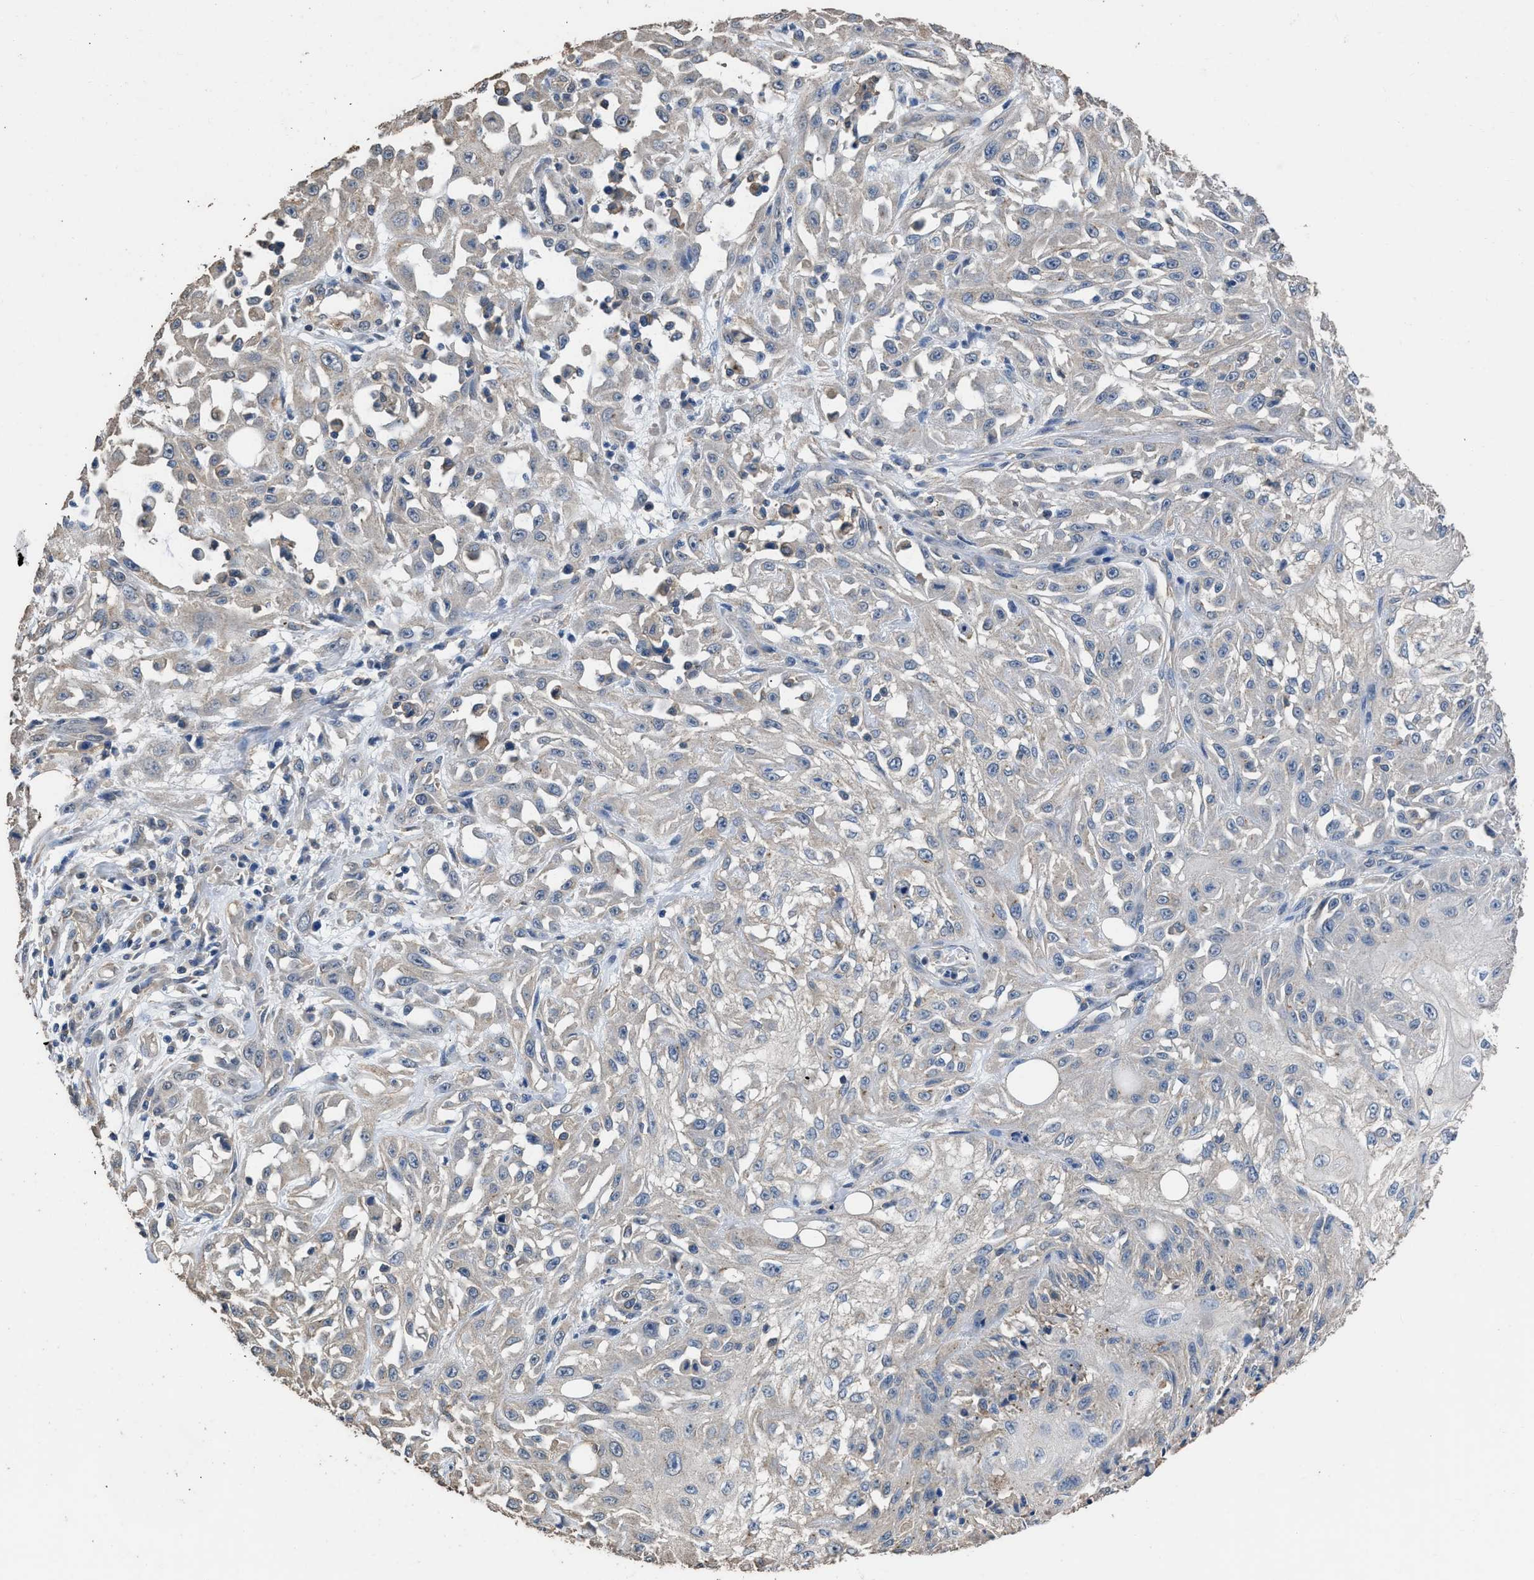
{"staining": {"intensity": "negative", "quantity": "none", "location": "none"}, "tissue": "skin cancer", "cell_type": "Tumor cells", "image_type": "cancer", "snomed": [{"axis": "morphology", "description": "Squamous cell carcinoma, NOS"}, {"axis": "morphology", "description": "Squamous cell carcinoma, metastatic, NOS"}, {"axis": "topography", "description": "Skin"}, {"axis": "topography", "description": "Lymph node"}], "caption": "Immunohistochemistry micrograph of human skin metastatic squamous cell carcinoma stained for a protein (brown), which reveals no expression in tumor cells.", "gene": "ITSN1", "patient": {"sex": "male", "age": 75}}